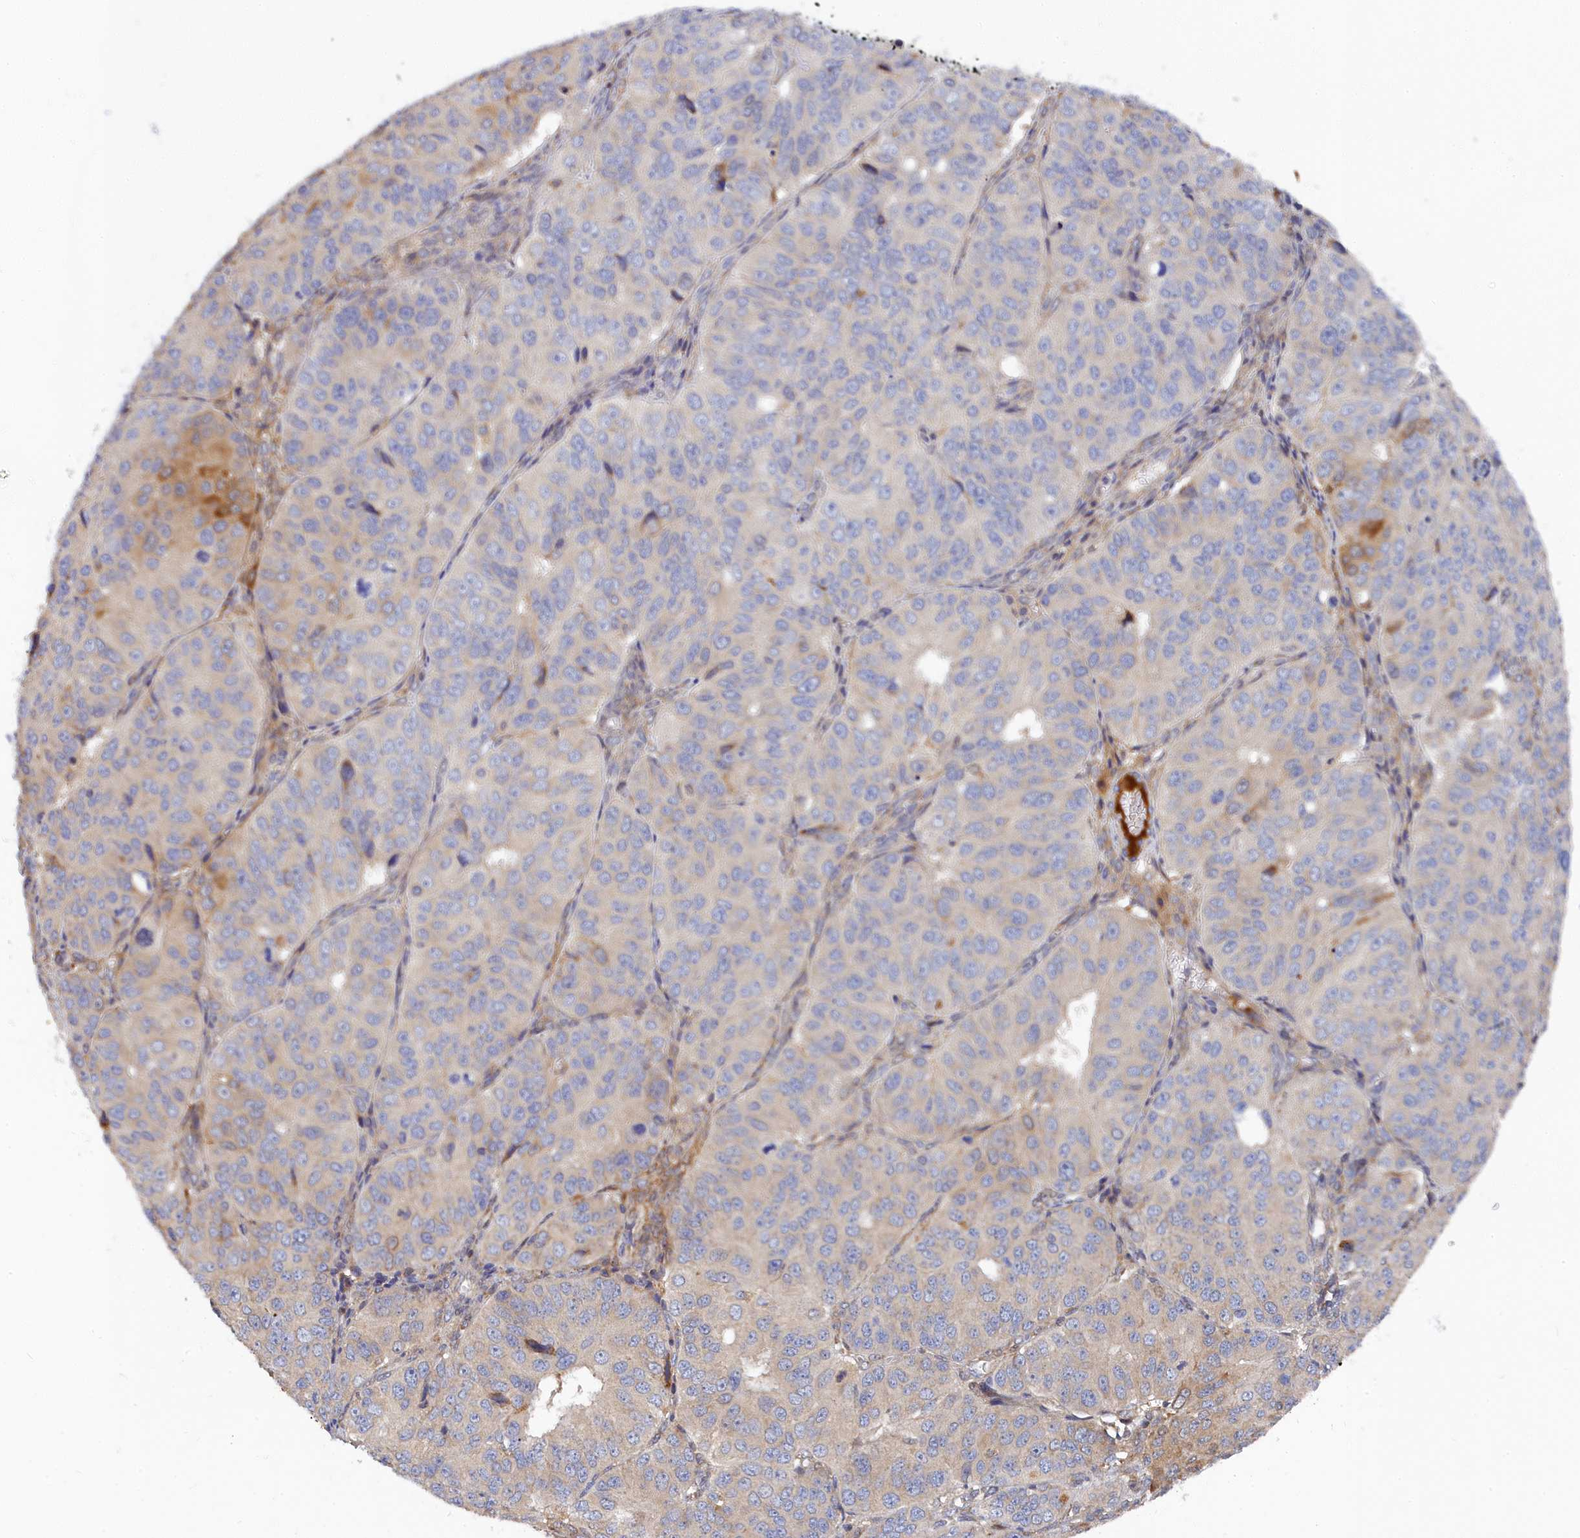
{"staining": {"intensity": "moderate", "quantity": "<25%", "location": "cytoplasmic/membranous"}, "tissue": "ovarian cancer", "cell_type": "Tumor cells", "image_type": "cancer", "snomed": [{"axis": "morphology", "description": "Carcinoma, endometroid"}, {"axis": "topography", "description": "Ovary"}], "caption": "Immunohistochemical staining of human ovarian cancer shows low levels of moderate cytoplasmic/membranous staining in about <25% of tumor cells. Using DAB (3,3'-diaminobenzidine) (brown) and hematoxylin (blue) stains, captured at high magnification using brightfield microscopy.", "gene": "SPATA5L1", "patient": {"sex": "female", "age": 51}}